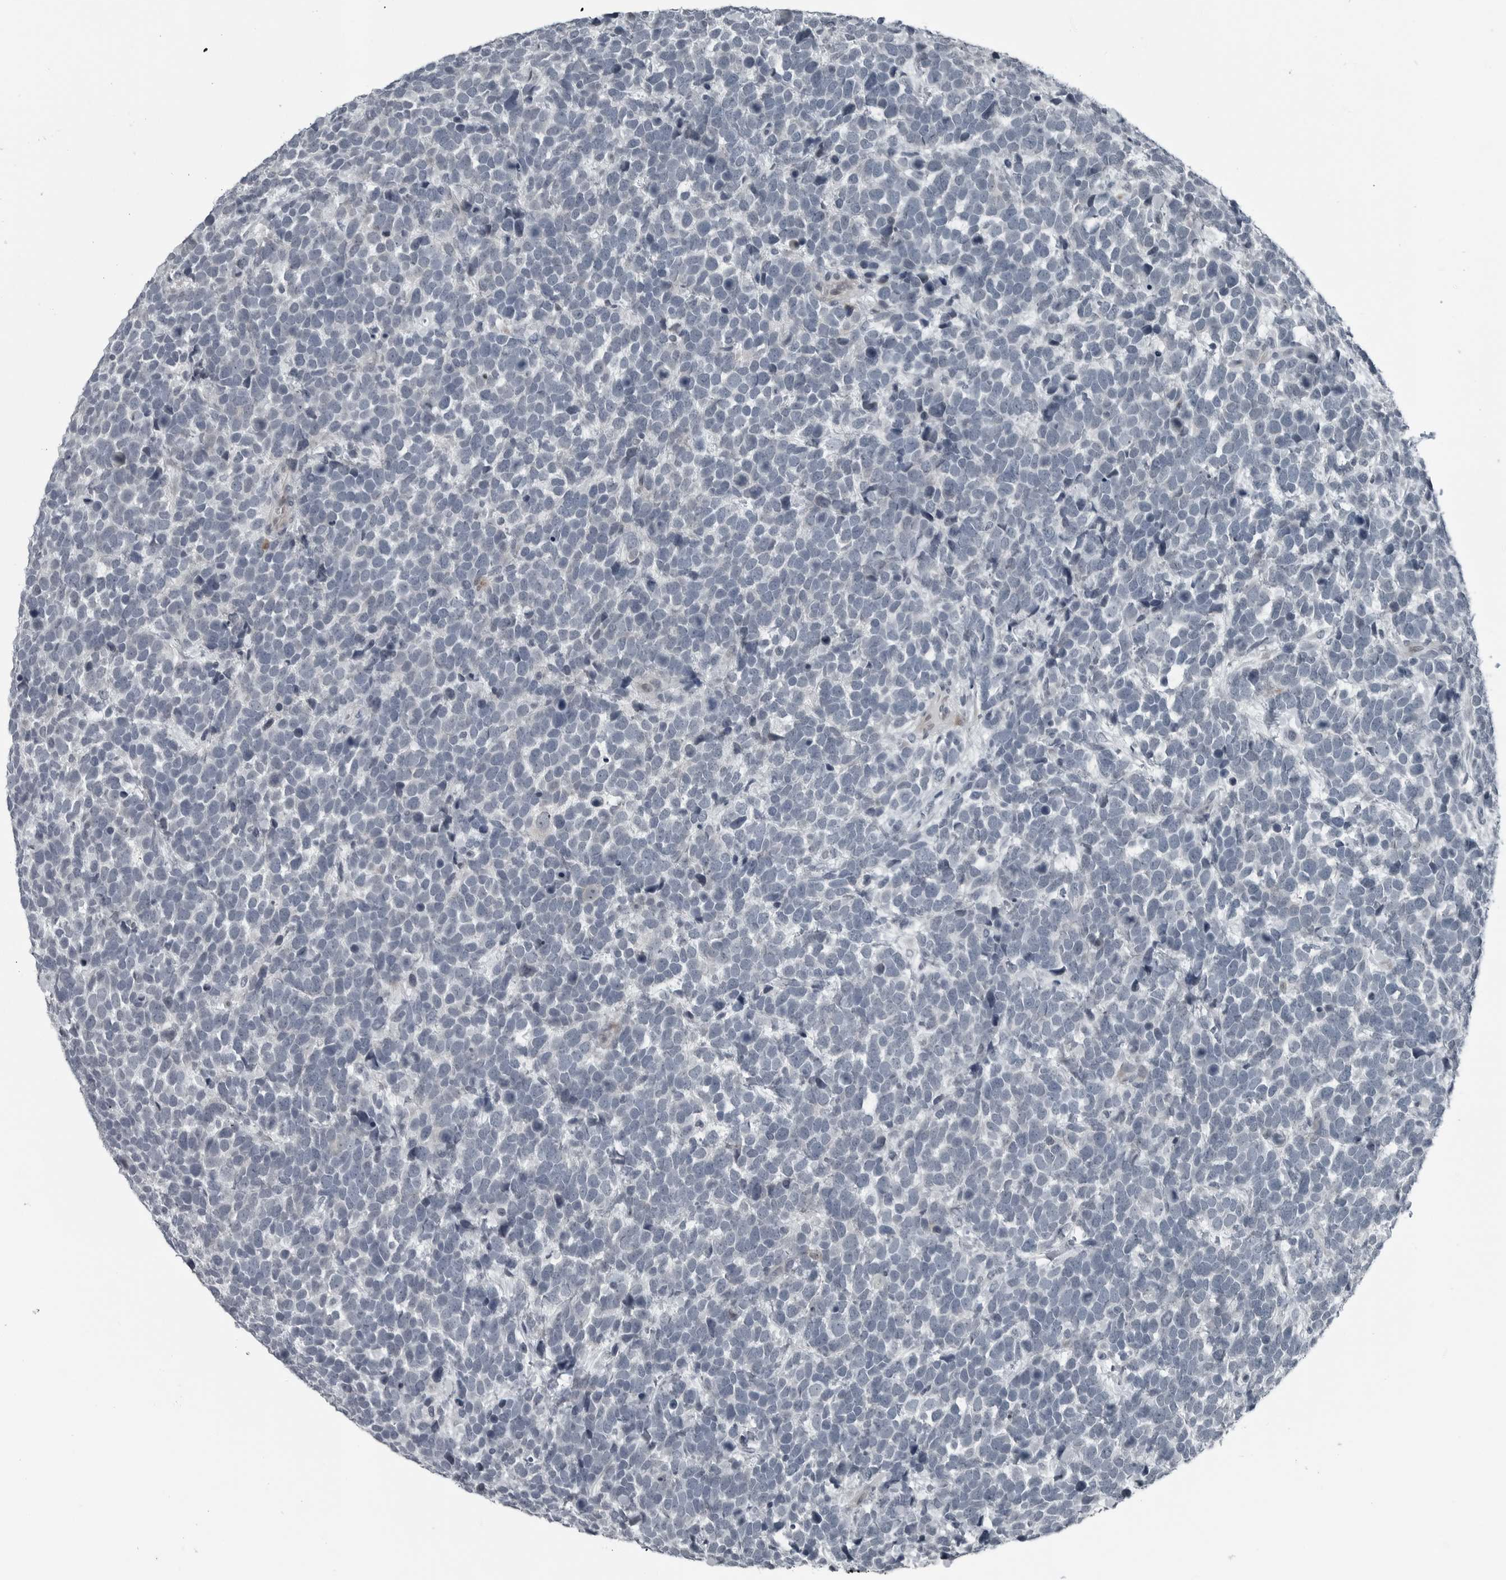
{"staining": {"intensity": "negative", "quantity": "none", "location": "none"}, "tissue": "urothelial cancer", "cell_type": "Tumor cells", "image_type": "cancer", "snomed": [{"axis": "morphology", "description": "Urothelial carcinoma, High grade"}, {"axis": "topography", "description": "Urinary bladder"}], "caption": "Immunohistochemical staining of urothelial cancer reveals no significant expression in tumor cells.", "gene": "DNAAF11", "patient": {"sex": "female", "age": 82}}